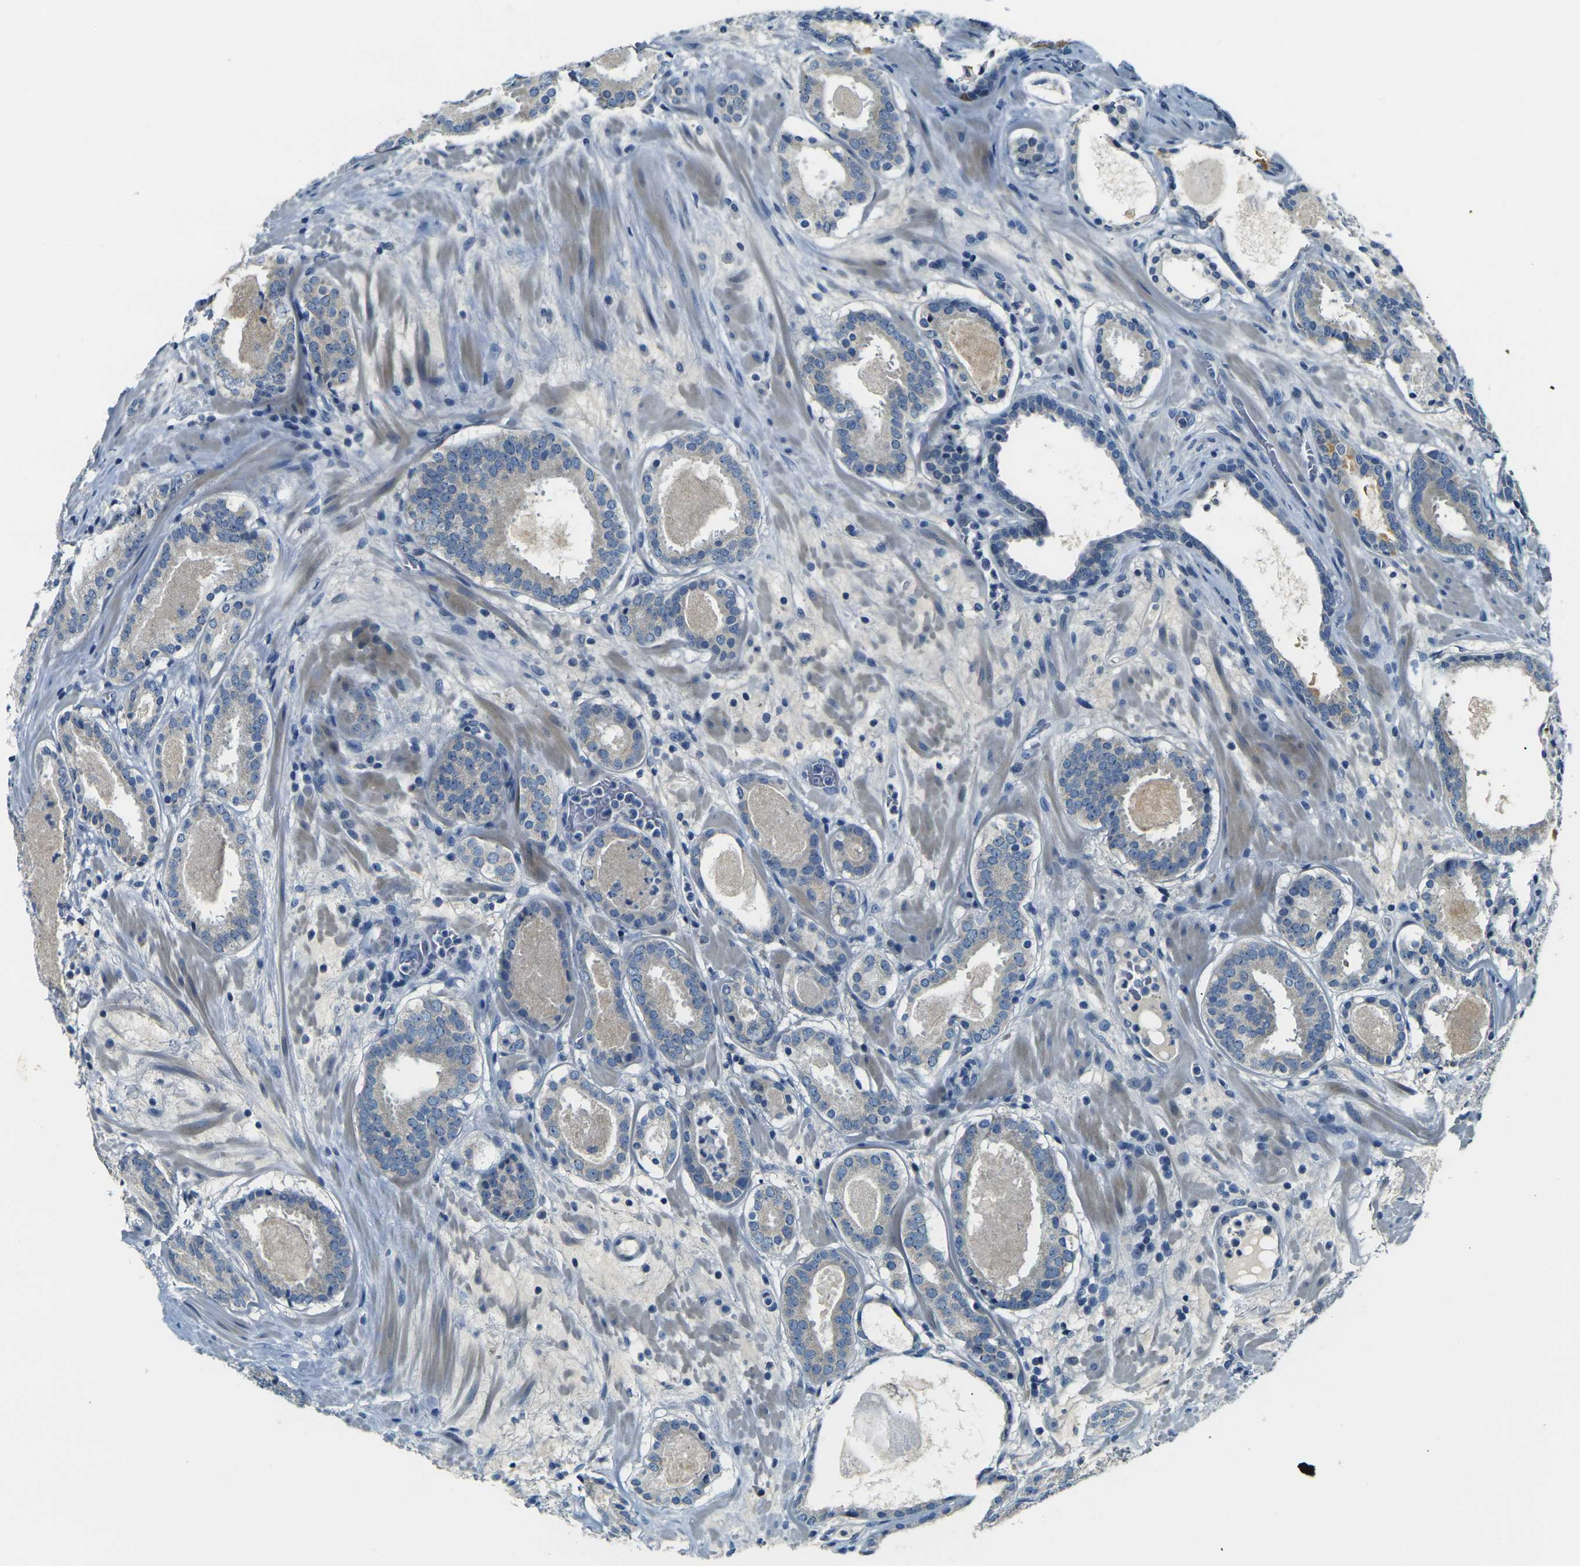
{"staining": {"intensity": "negative", "quantity": "none", "location": "none"}, "tissue": "prostate cancer", "cell_type": "Tumor cells", "image_type": "cancer", "snomed": [{"axis": "morphology", "description": "Adenocarcinoma, Low grade"}, {"axis": "topography", "description": "Prostate"}], "caption": "This is an immunohistochemistry micrograph of prostate cancer. There is no staining in tumor cells.", "gene": "SHISAL2B", "patient": {"sex": "male", "age": 69}}